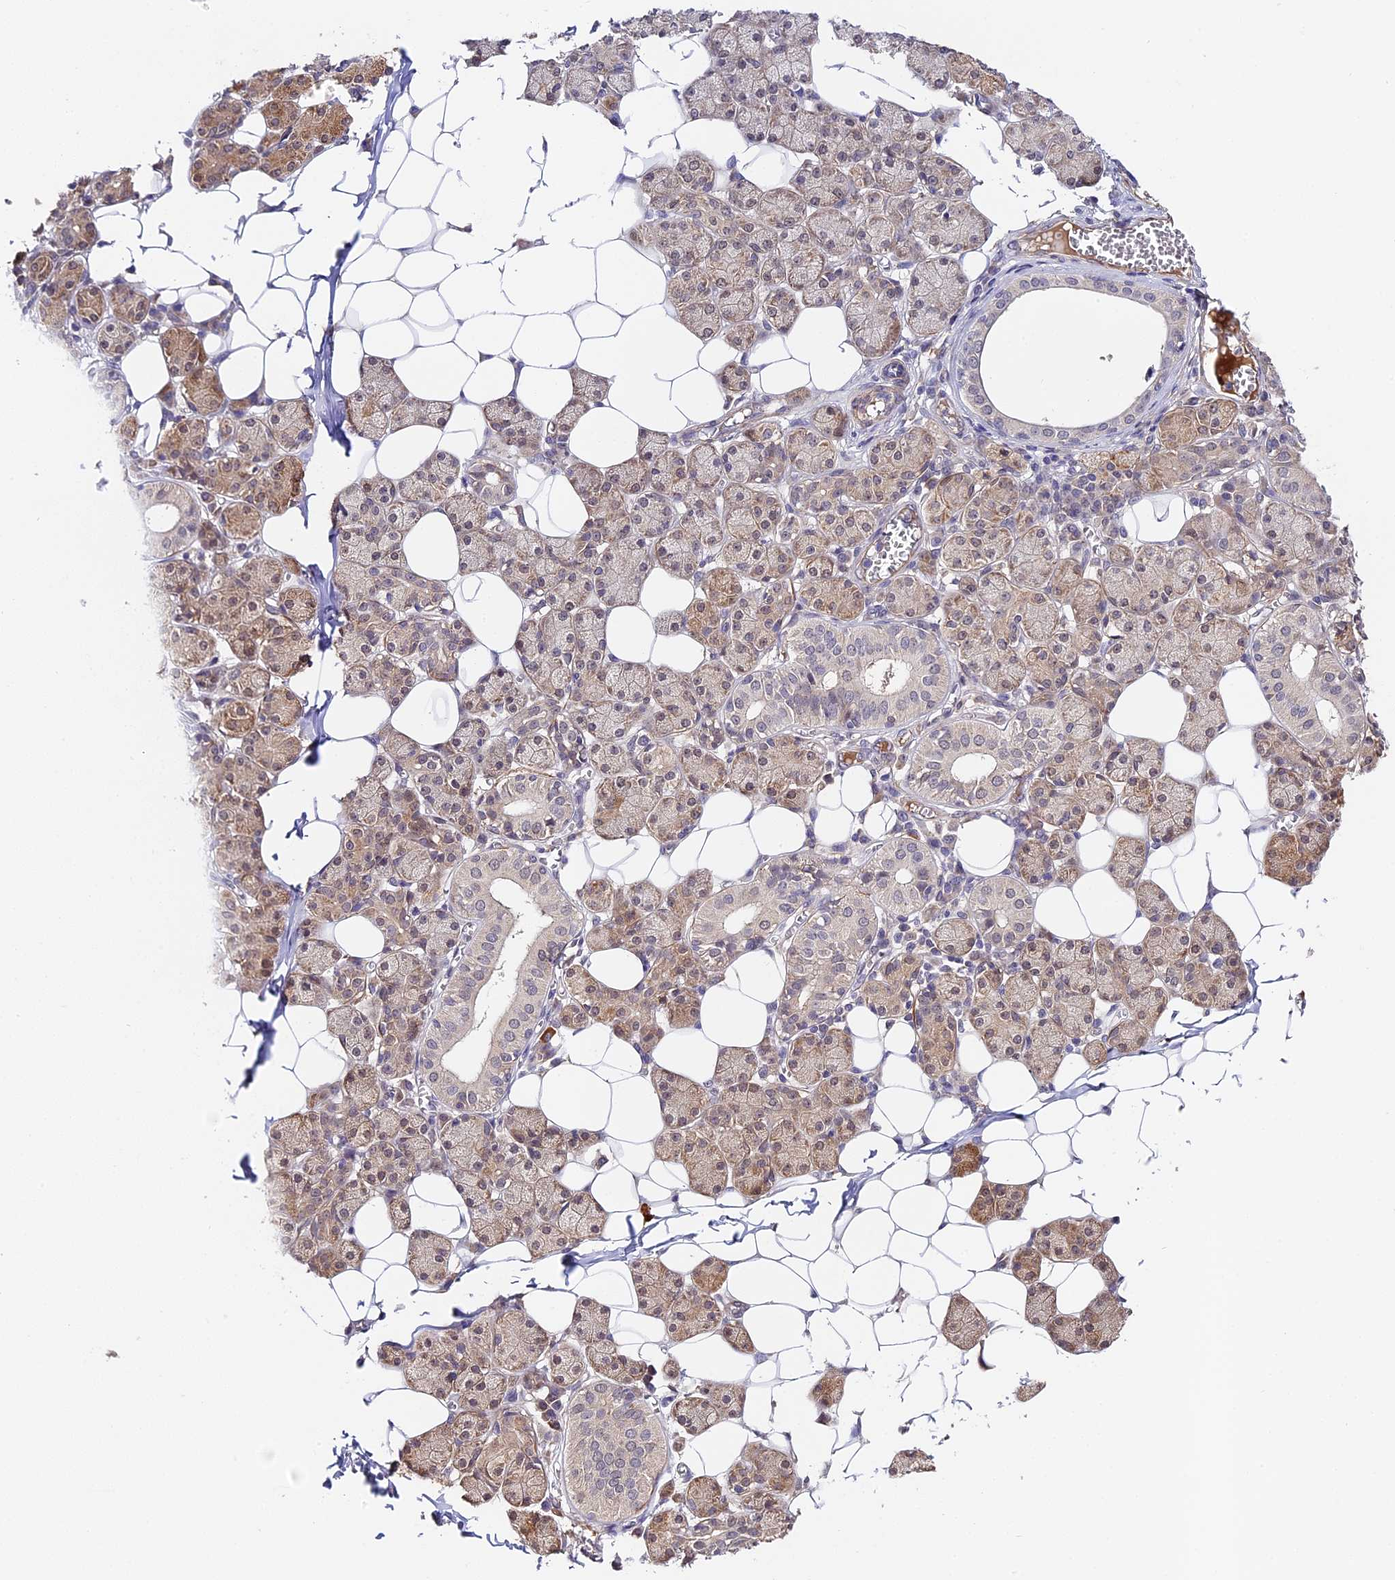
{"staining": {"intensity": "weak", "quantity": "25%-75%", "location": "cytoplasmic/membranous"}, "tissue": "salivary gland", "cell_type": "Glandular cells", "image_type": "normal", "snomed": [{"axis": "morphology", "description": "Normal tissue, NOS"}, {"axis": "topography", "description": "Salivary gland"}], "caption": "Immunohistochemical staining of unremarkable salivary gland reveals 25%-75% levels of weak cytoplasmic/membranous protein staining in about 25%-75% of glandular cells.", "gene": "IMPACT", "patient": {"sex": "female", "age": 33}}